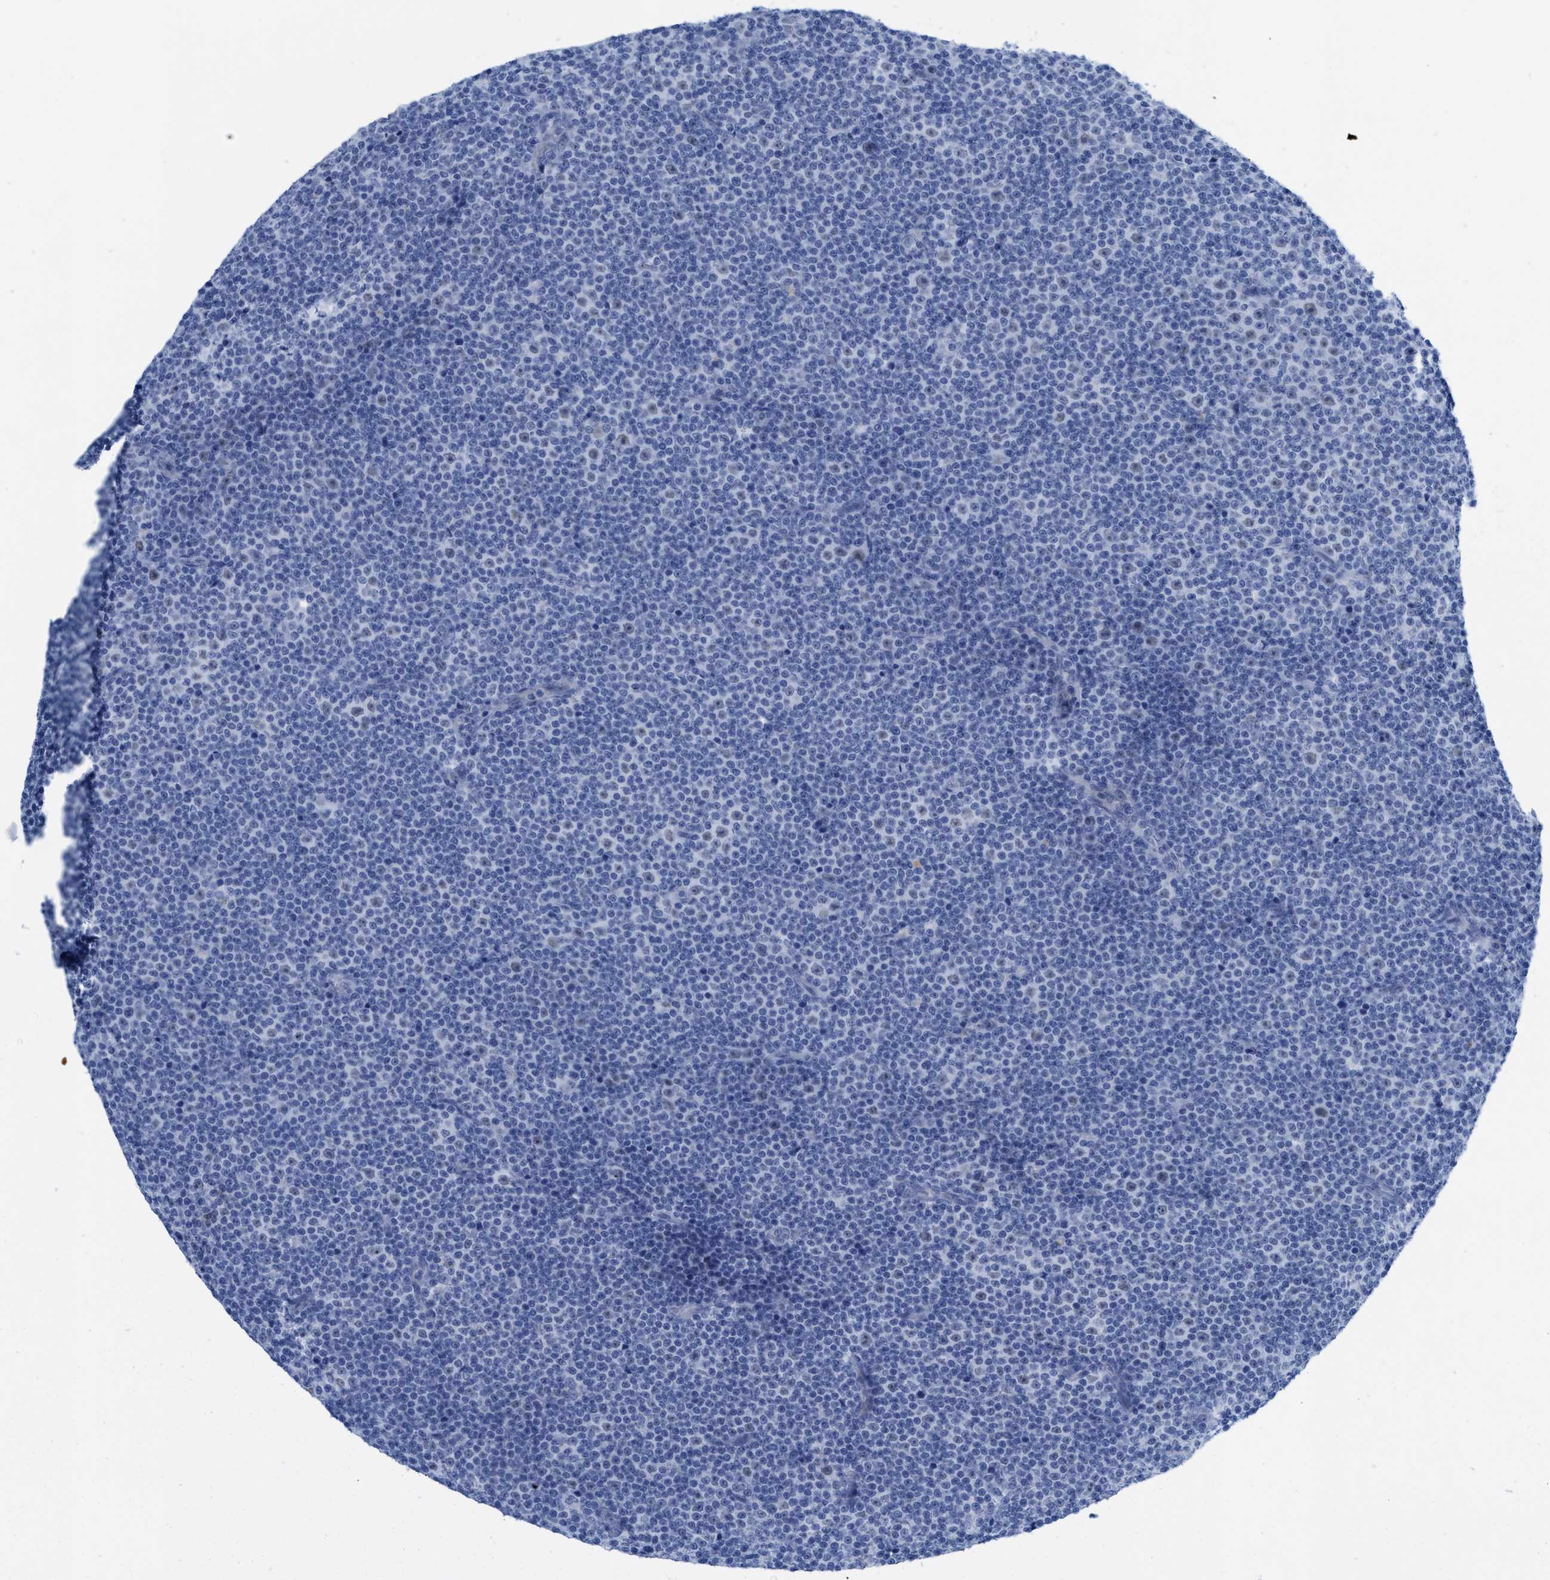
{"staining": {"intensity": "weak", "quantity": "<25%", "location": "nuclear"}, "tissue": "lymphoma", "cell_type": "Tumor cells", "image_type": "cancer", "snomed": [{"axis": "morphology", "description": "Malignant lymphoma, non-Hodgkin's type, Low grade"}, {"axis": "topography", "description": "Lymph node"}], "caption": "High power microscopy histopathology image of an immunohistochemistry photomicrograph of low-grade malignant lymphoma, non-Hodgkin's type, revealing no significant expression in tumor cells.", "gene": "WDR4", "patient": {"sex": "female", "age": 67}}